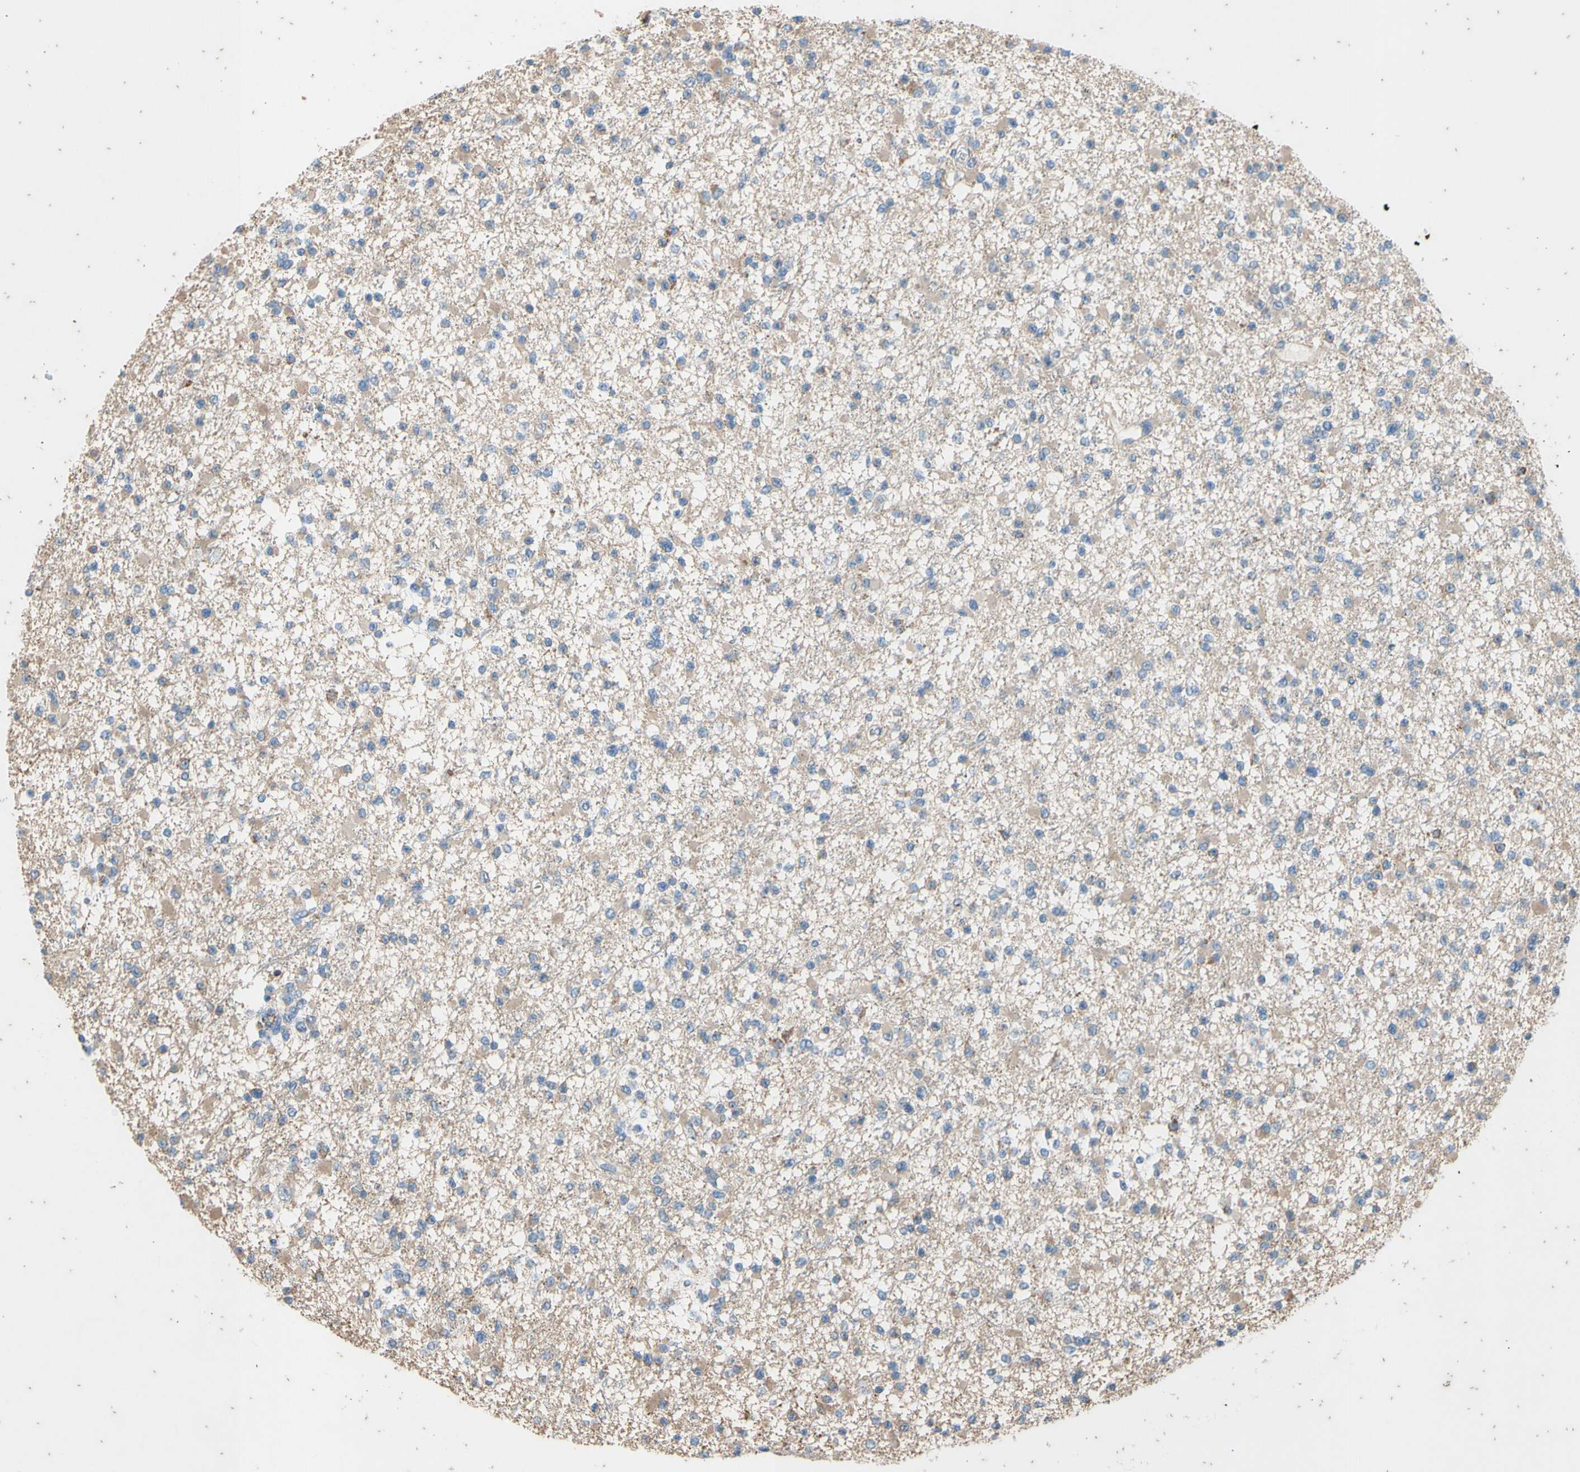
{"staining": {"intensity": "negative", "quantity": "none", "location": "none"}, "tissue": "glioma", "cell_type": "Tumor cells", "image_type": "cancer", "snomed": [{"axis": "morphology", "description": "Glioma, malignant, Low grade"}, {"axis": "topography", "description": "Brain"}], "caption": "Immunohistochemistry (IHC) image of malignant glioma (low-grade) stained for a protein (brown), which shows no expression in tumor cells. (DAB IHC with hematoxylin counter stain).", "gene": "TBX21", "patient": {"sex": "female", "age": 22}}